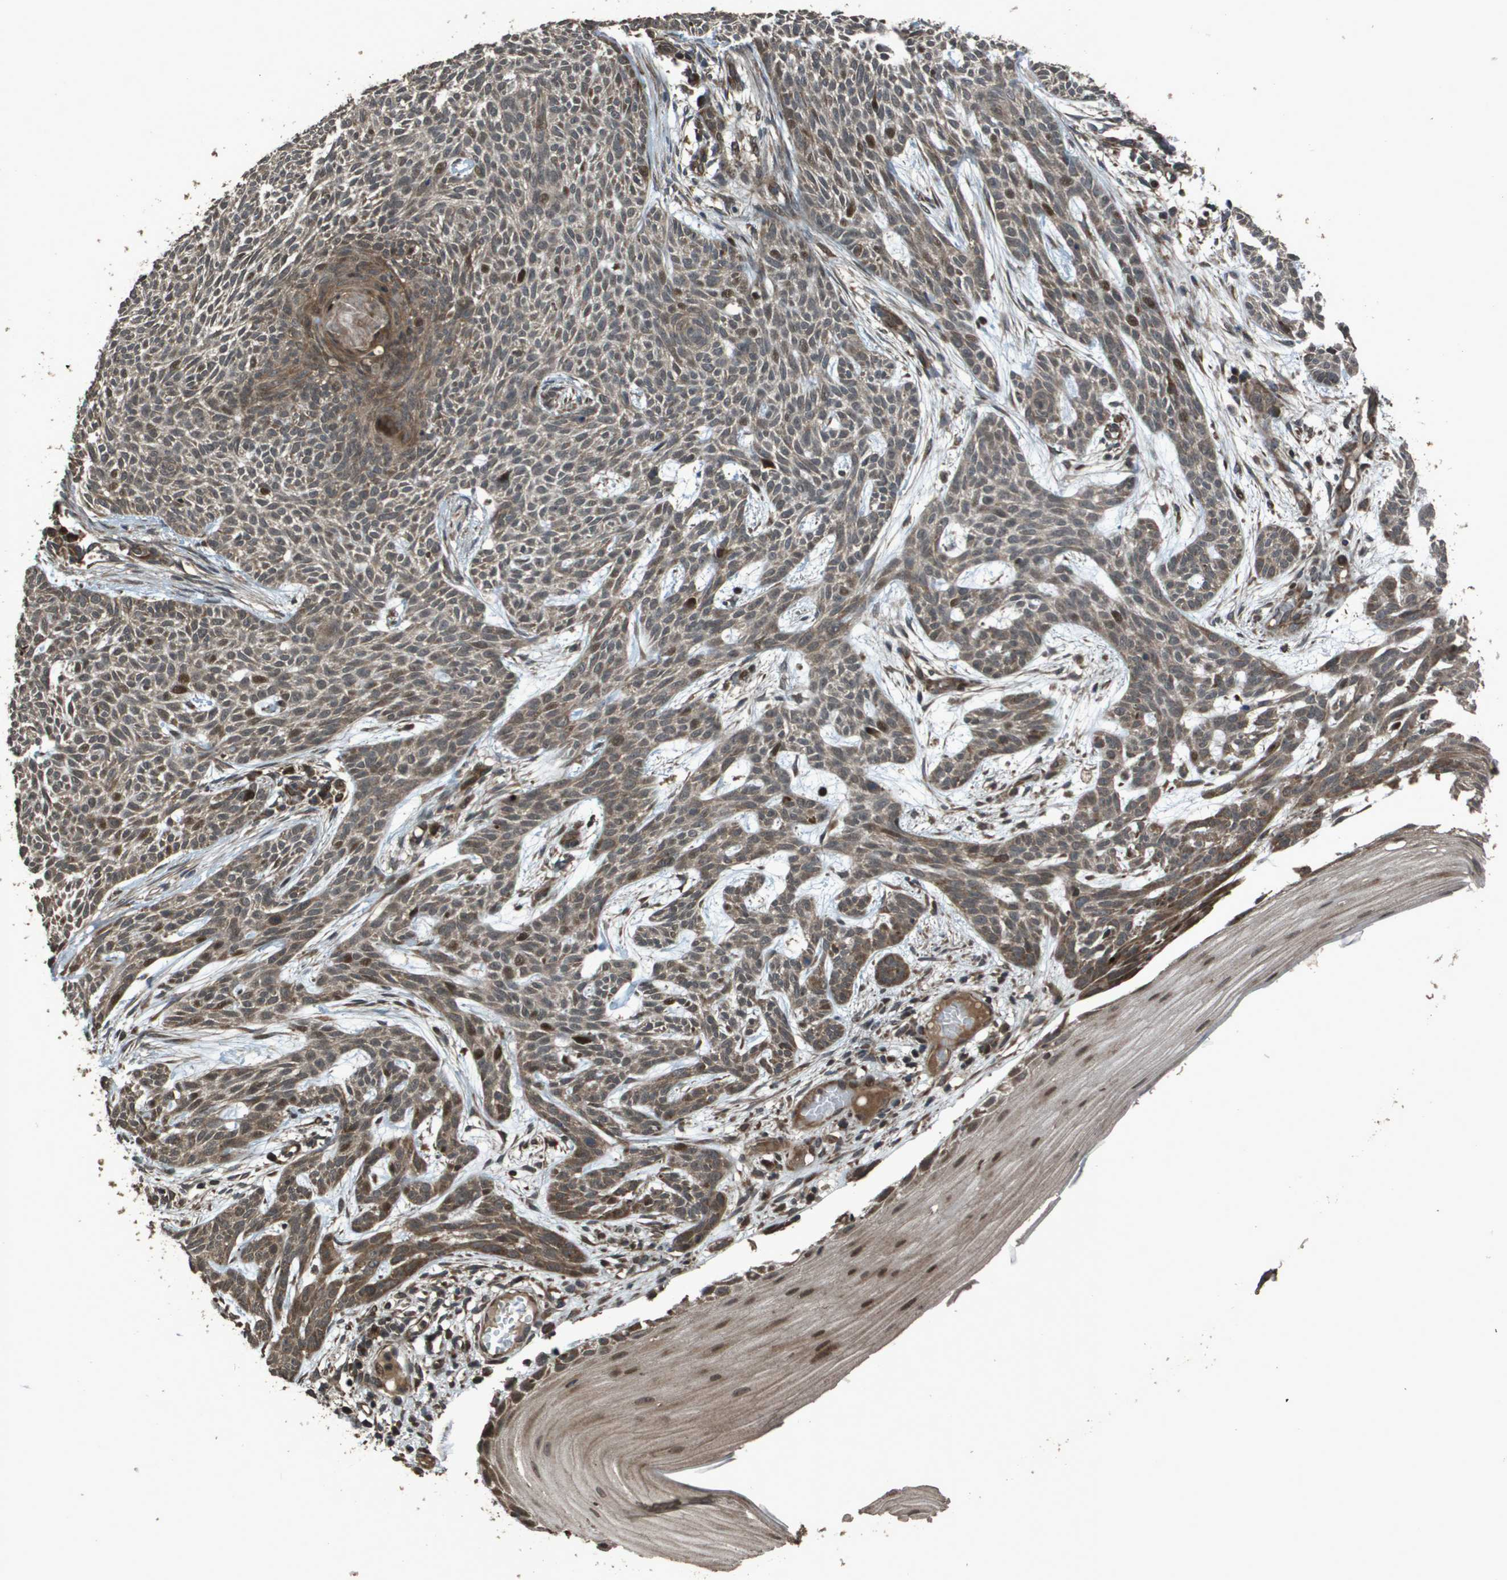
{"staining": {"intensity": "moderate", "quantity": ">75%", "location": "cytoplasmic/membranous"}, "tissue": "skin cancer", "cell_type": "Tumor cells", "image_type": "cancer", "snomed": [{"axis": "morphology", "description": "Basal cell carcinoma"}, {"axis": "topography", "description": "Skin"}], "caption": "Tumor cells exhibit medium levels of moderate cytoplasmic/membranous staining in about >75% of cells in human skin basal cell carcinoma.", "gene": "FIG4", "patient": {"sex": "female", "age": 59}}